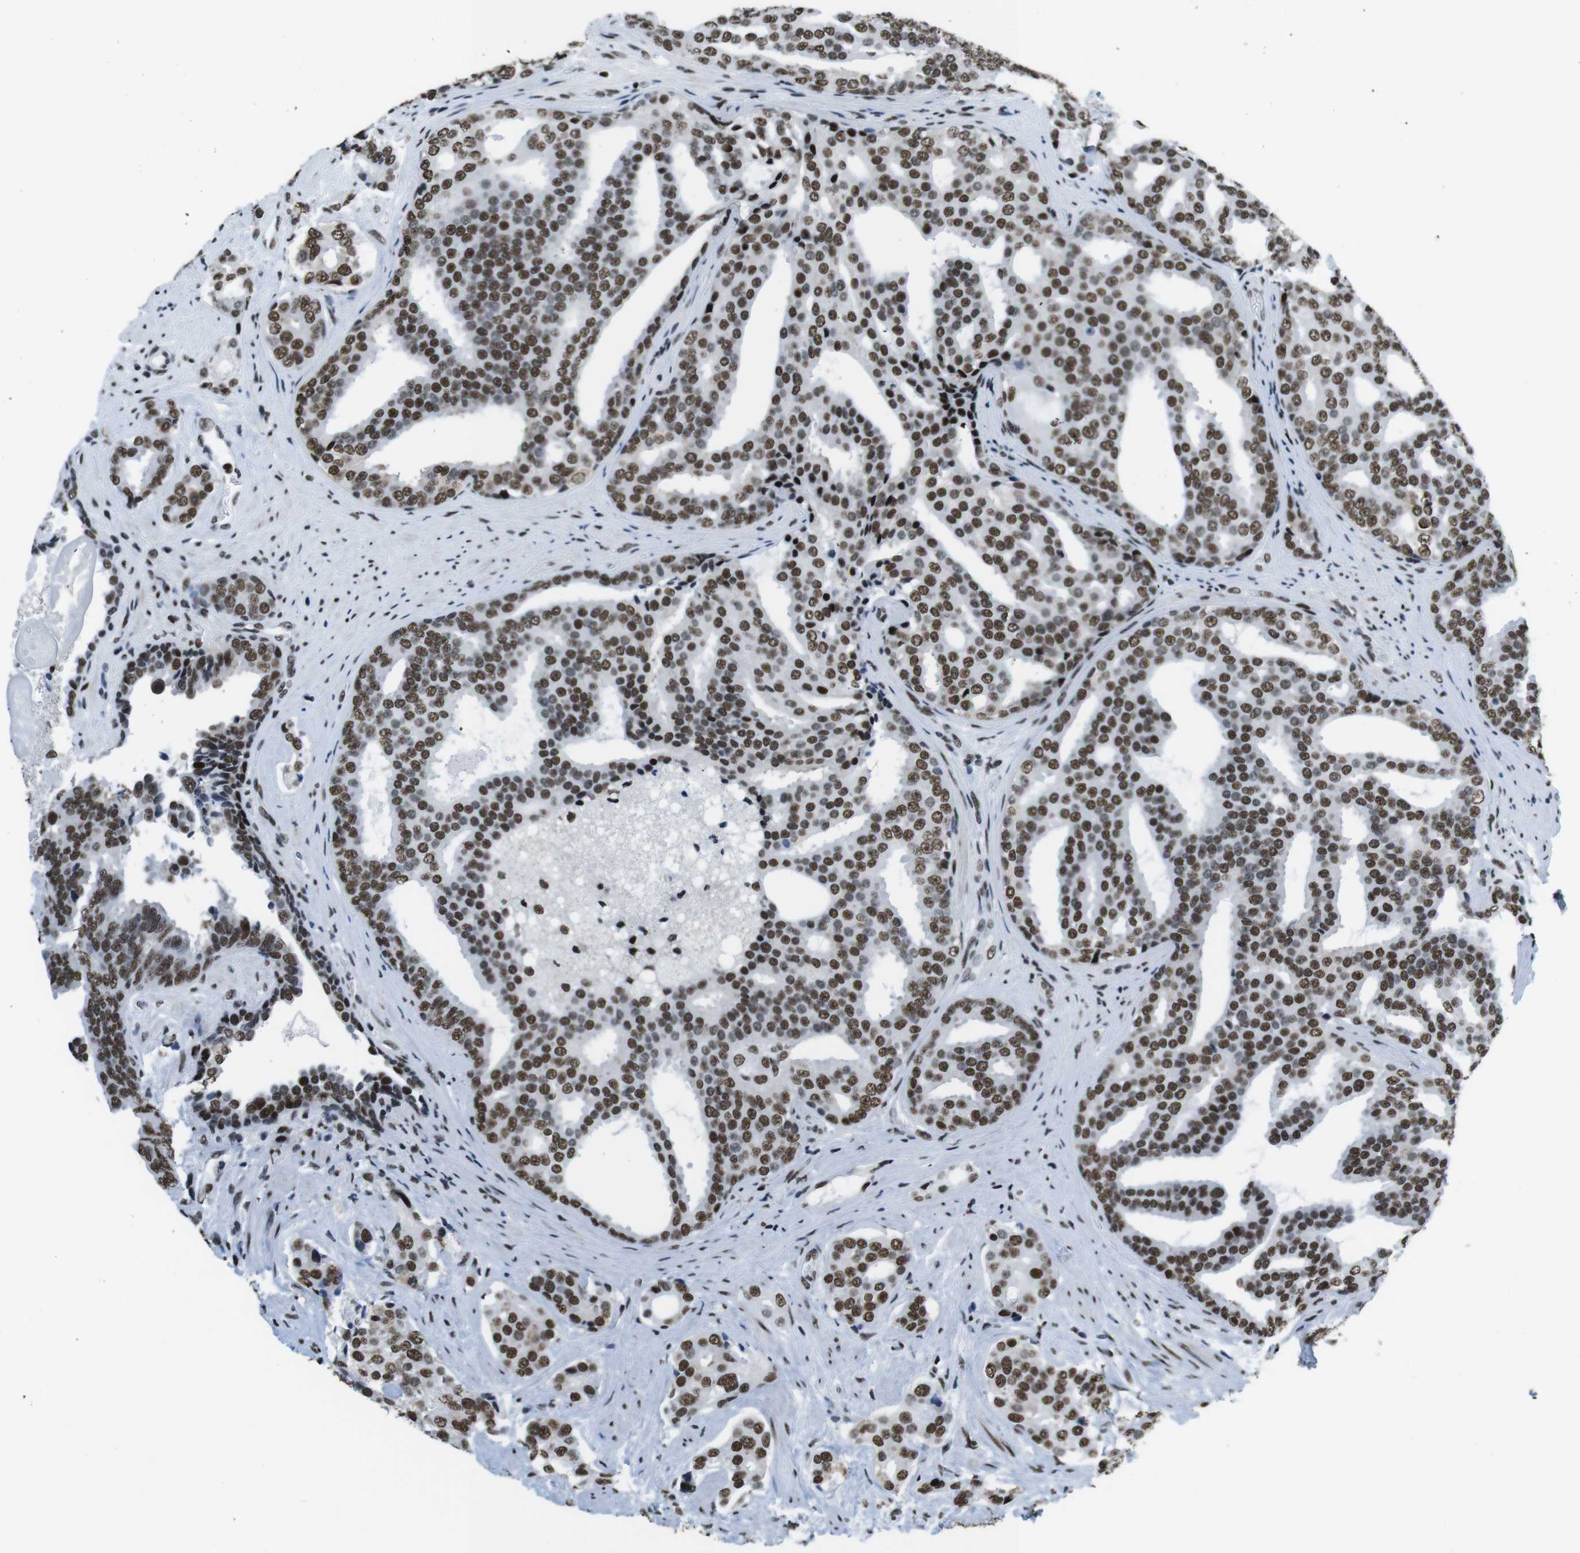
{"staining": {"intensity": "moderate", "quantity": ">75%", "location": "nuclear"}, "tissue": "prostate cancer", "cell_type": "Tumor cells", "image_type": "cancer", "snomed": [{"axis": "morphology", "description": "Adenocarcinoma, High grade"}, {"axis": "topography", "description": "Prostate"}], "caption": "A high-resolution micrograph shows immunohistochemistry staining of prostate cancer (high-grade adenocarcinoma), which demonstrates moderate nuclear staining in approximately >75% of tumor cells.", "gene": "CITED2", "patient": {"sex": "male", "age": 71}}